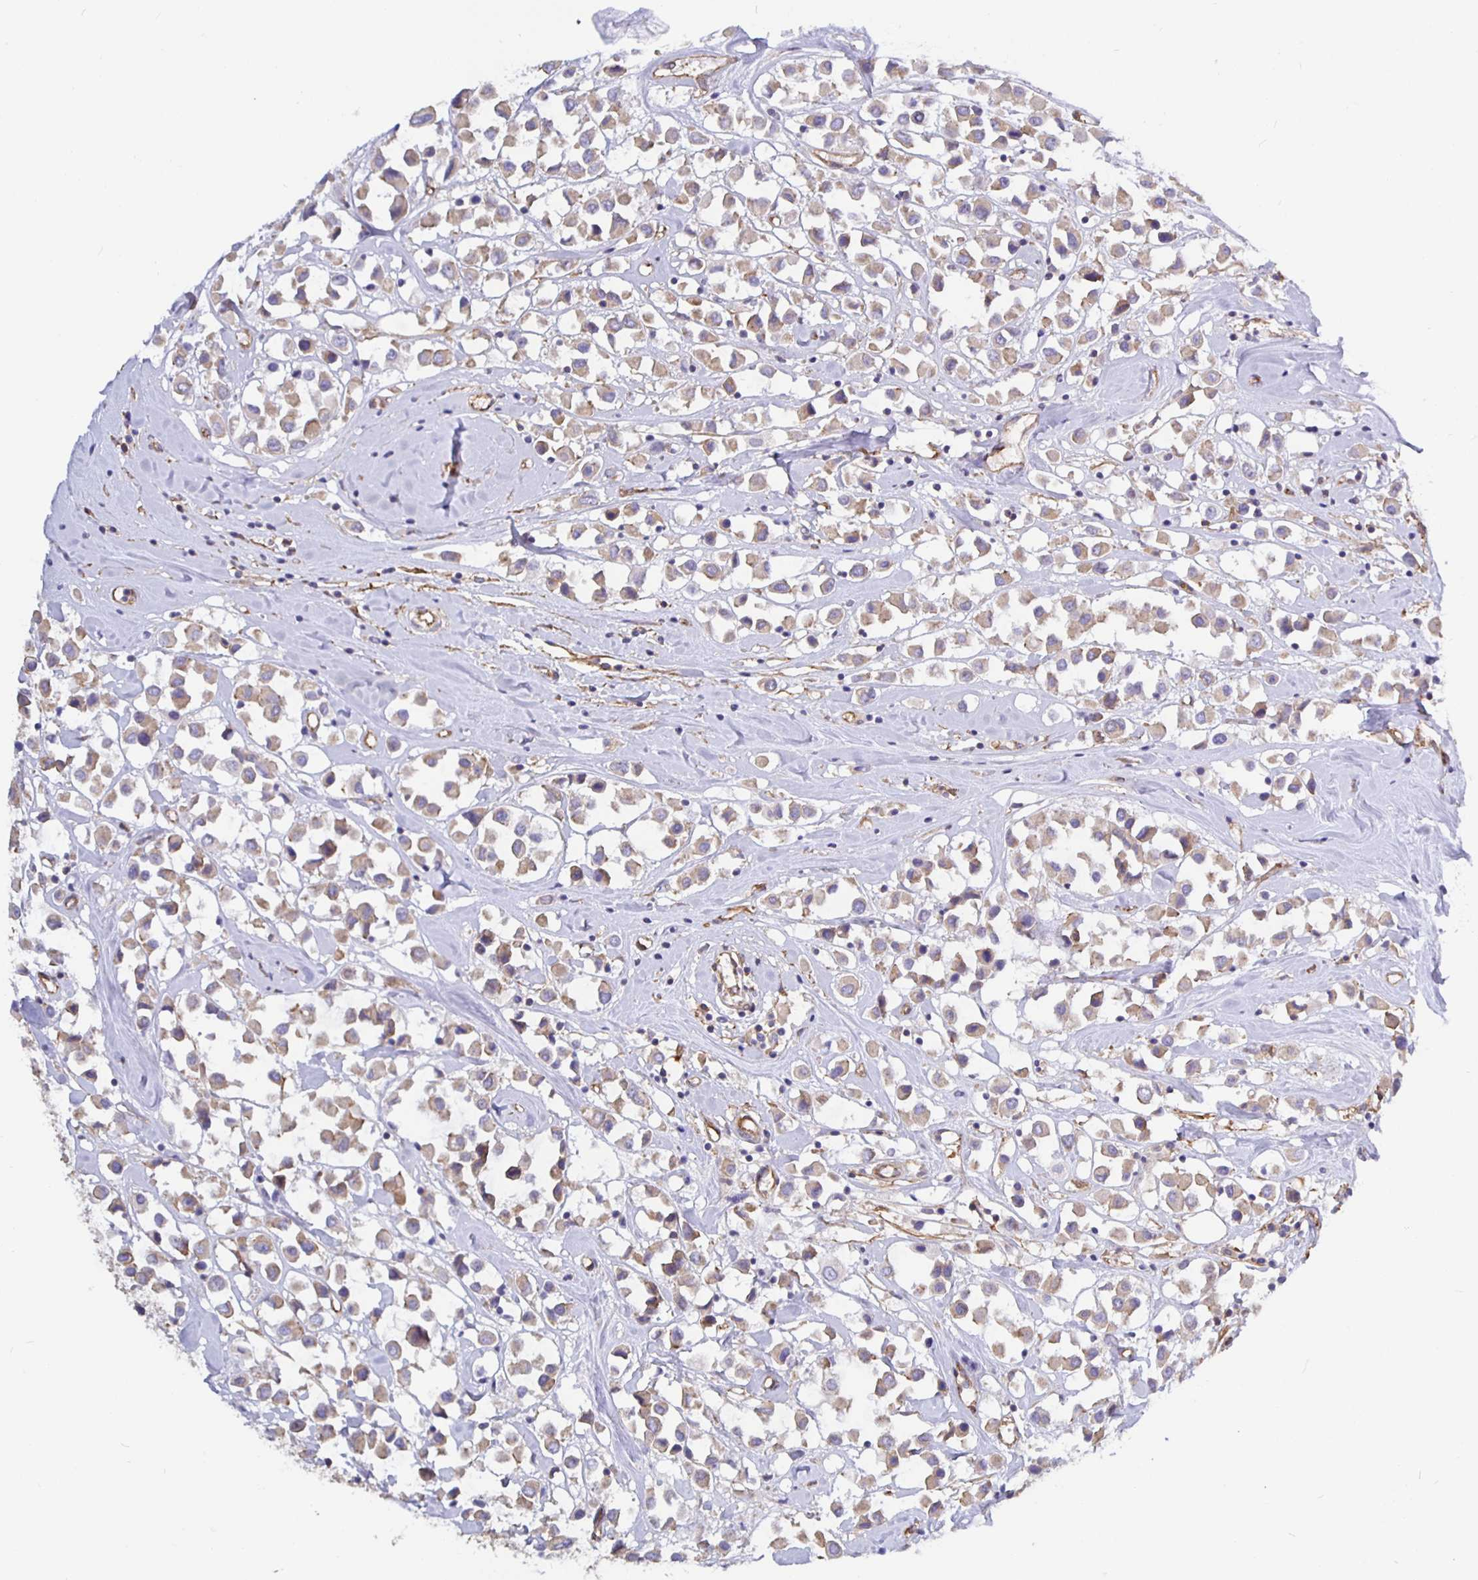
{"staining": {"intensity": "weak", "quantity": ">75%", "location": "cytoplasmic/membranous"}, "tissue": "breast cancer", "cell_type": "Tumor cells", "image_type": "cancer", "snomed": [{"axis": "morphology", "description": "Duct carcinoma"}, {"axis": "topography", "description": "Breast"}], "caption": "IHC photomicrograph of invasive ductal carcinoma (breast) stained for a protein (brown), which demonstrates low levels of weak cytoplasmic/membranous expression in about >75% of tumor cells.", "gene": "ARHGEF39", "patient": {"sex": "female", "age": 61}}